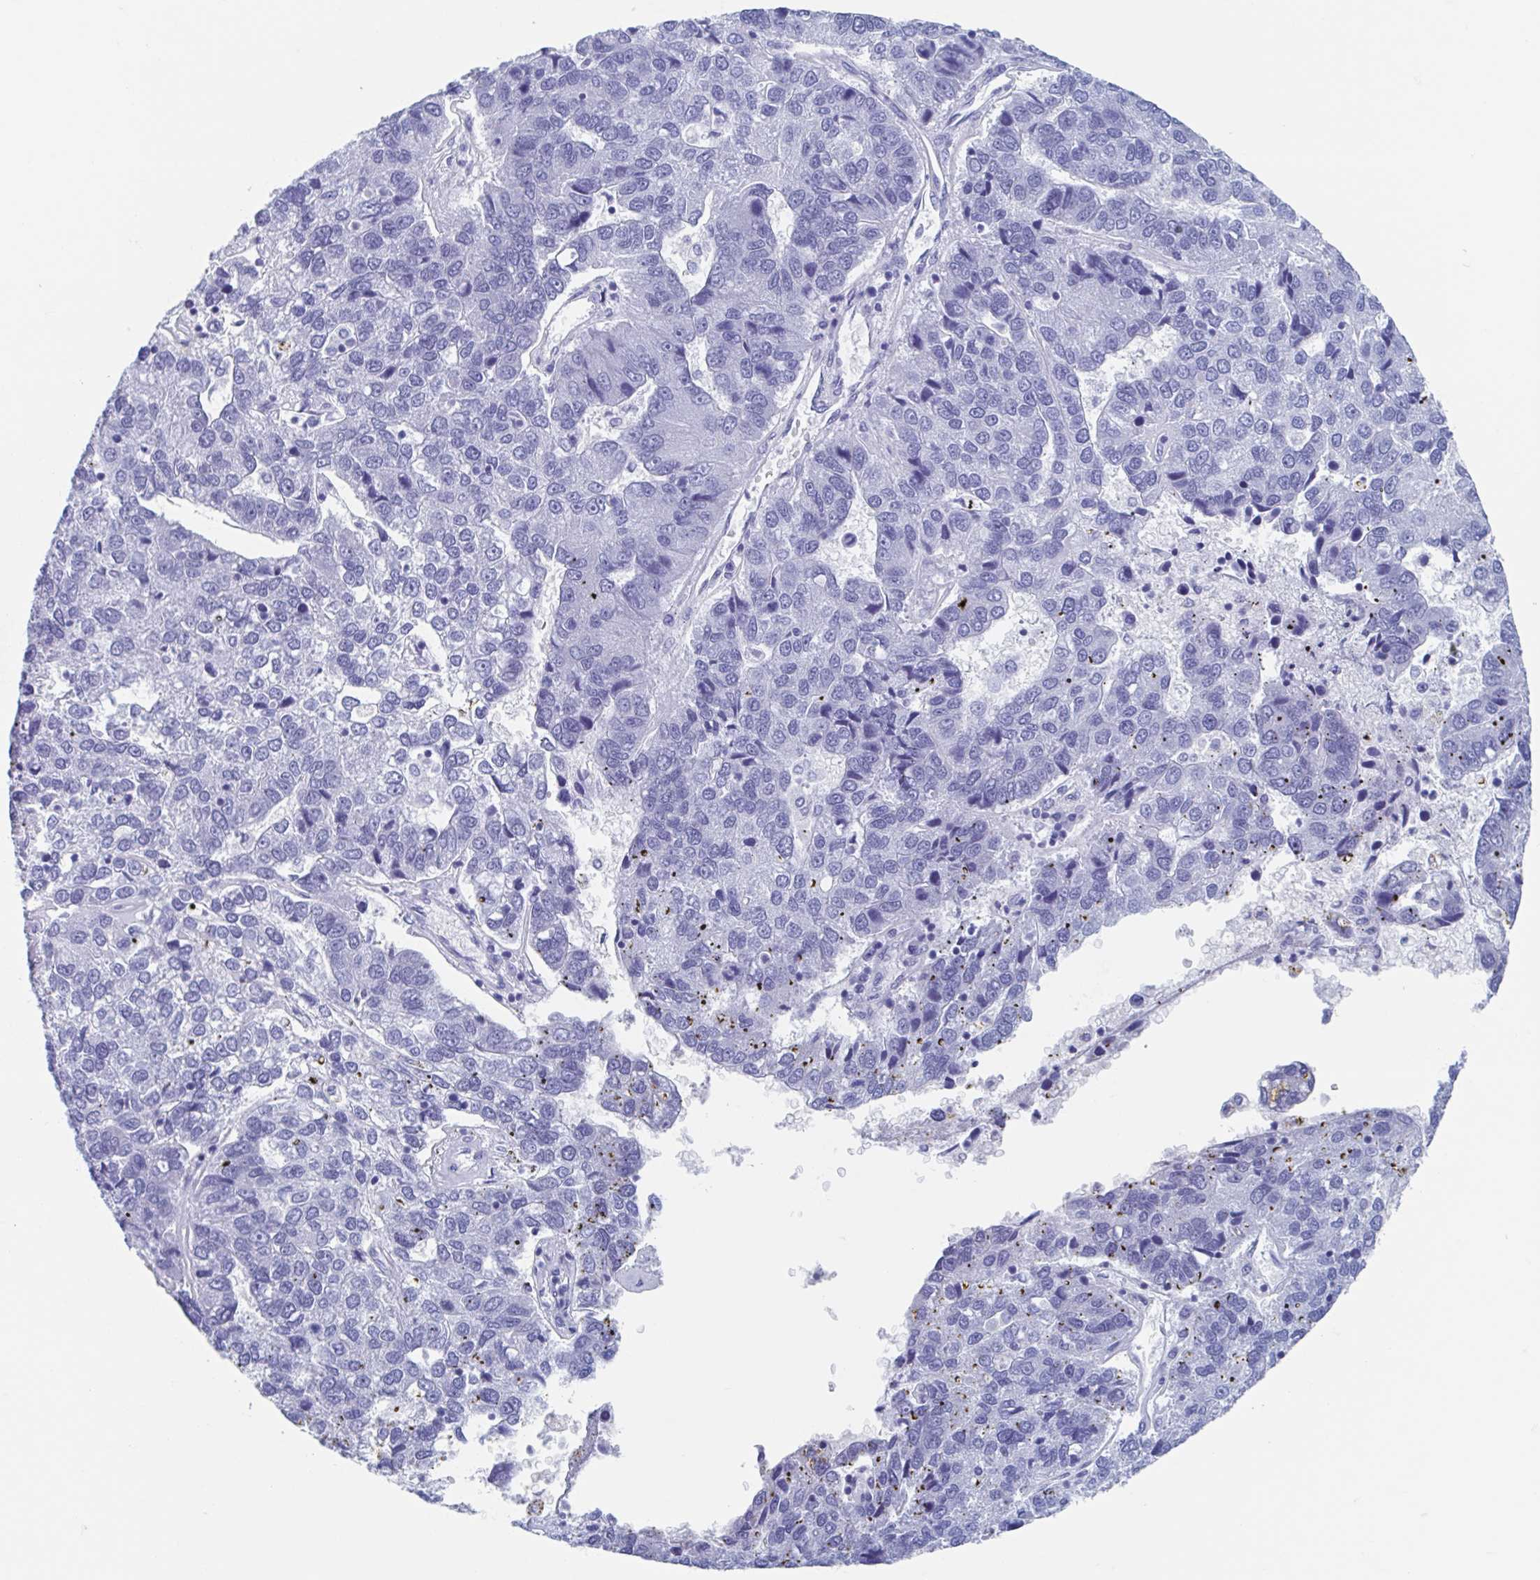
{"staining": {"intensity": "negative", "quantity": "none", "location": "none"}, "tissue": "pancreatic cancer", "cell_type": "Tumor cells", "image_type": "cancer", "snomed": [{"axis": "morphology", "description": "Adenocarcinoma, NOS"}, {"axis": "topography", "description": "Pancreas"}], "caption": "This is a micrograph of IHC staining of pancreatic cancer (adenocarcinoma), which shows no positivity in tumor cells.", "gene": "SHCBP1L", "patient": {"sex": "female", "age": 61}}